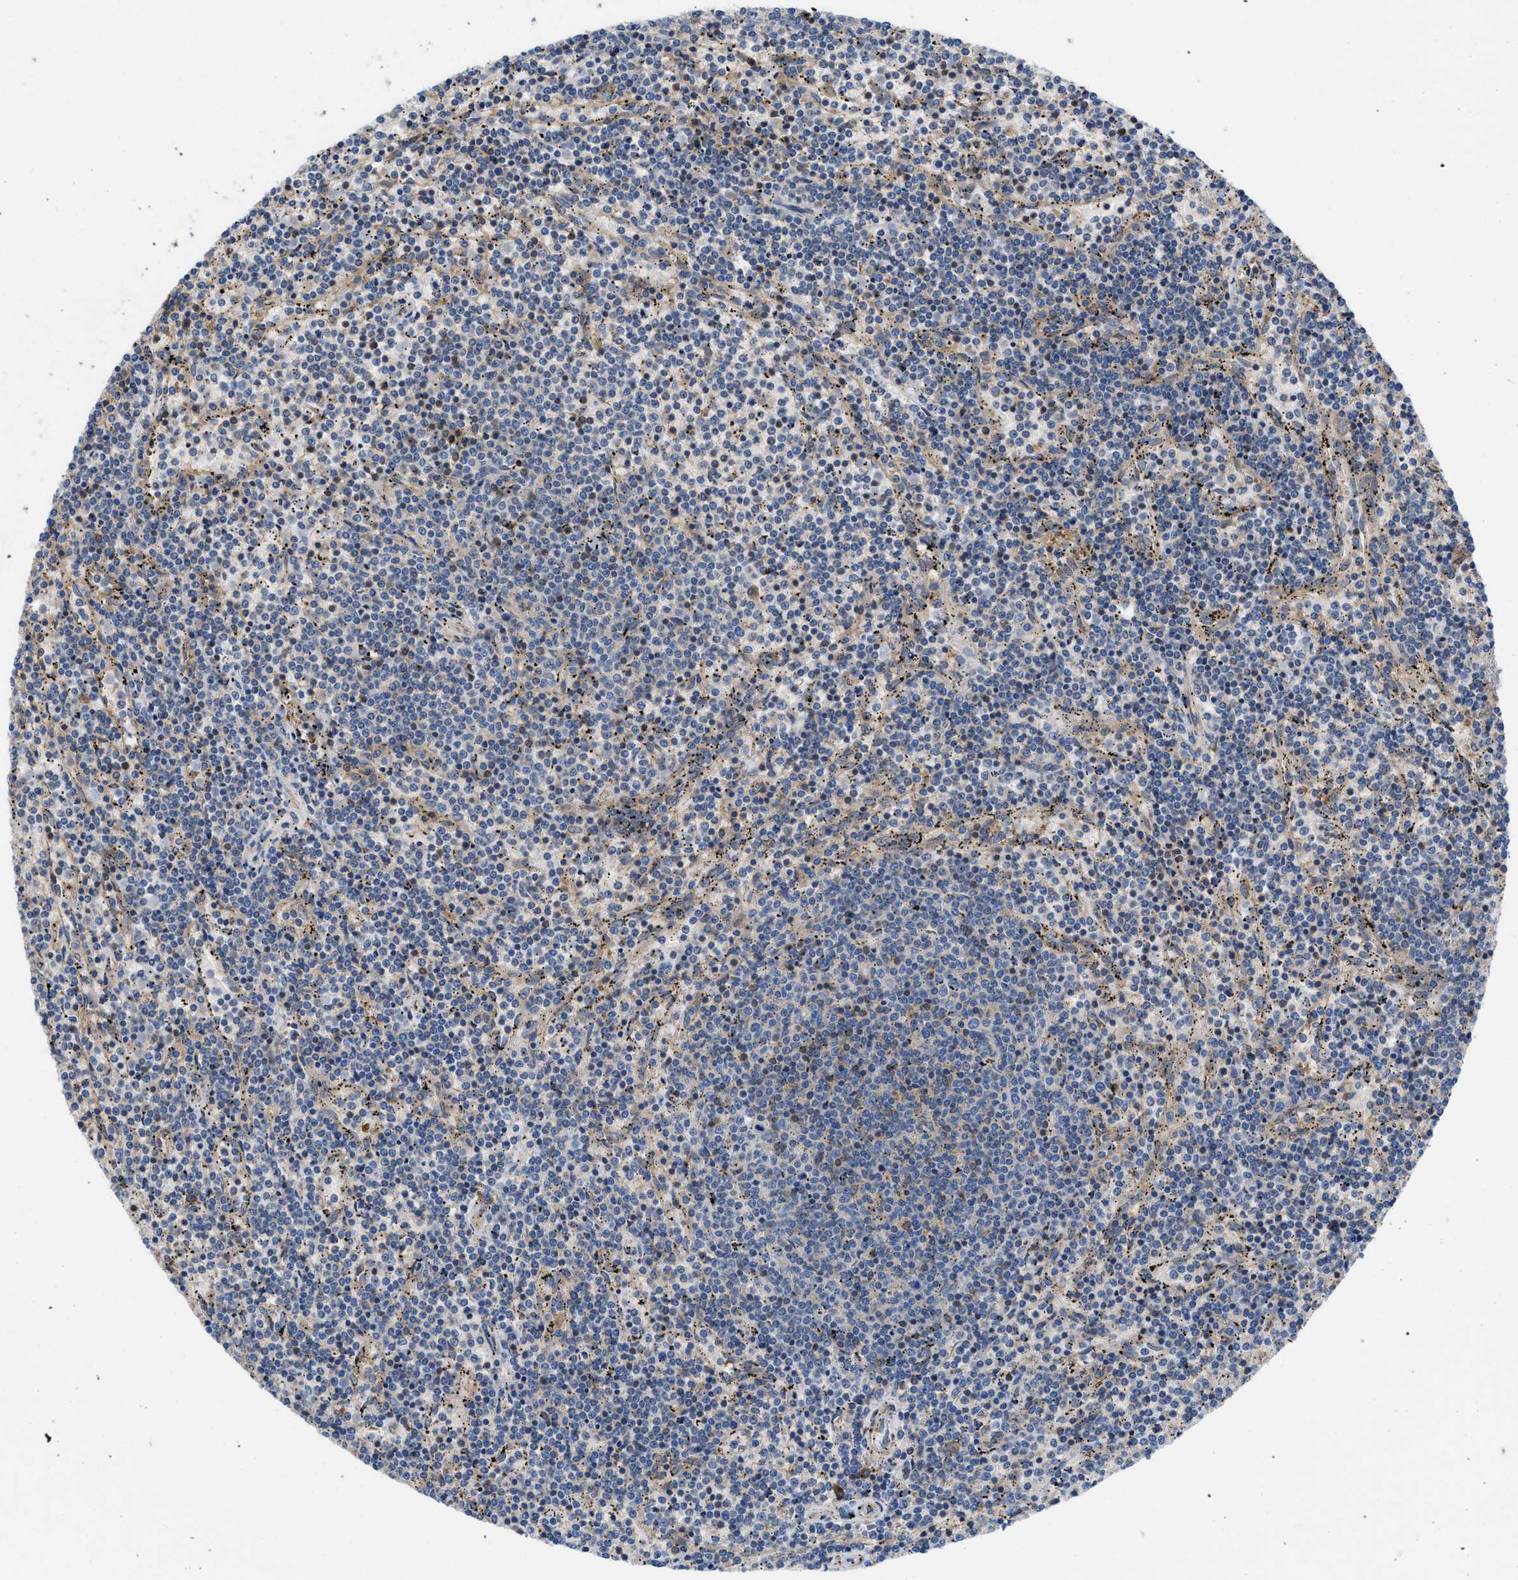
{"staining": {"intensity": "negative", "quantity": "none", "location": "none"}, "tissue": "lymphoma", "cell_type": "Tumor cells", "image_type": "cancer", "snomed": [{"axis": "morphology", "description": "Malignant lymphoma, non-Hodgkin's type, Low grade"}, {"axis": "topography", "description": "Spleen"}], "caption": "This is an immunohistochemistry histopathology image of human lymphoma. There is no positivity in tumor cells.", "gene": "CHKB", "patient": {"sex": "female", "age": 50}}